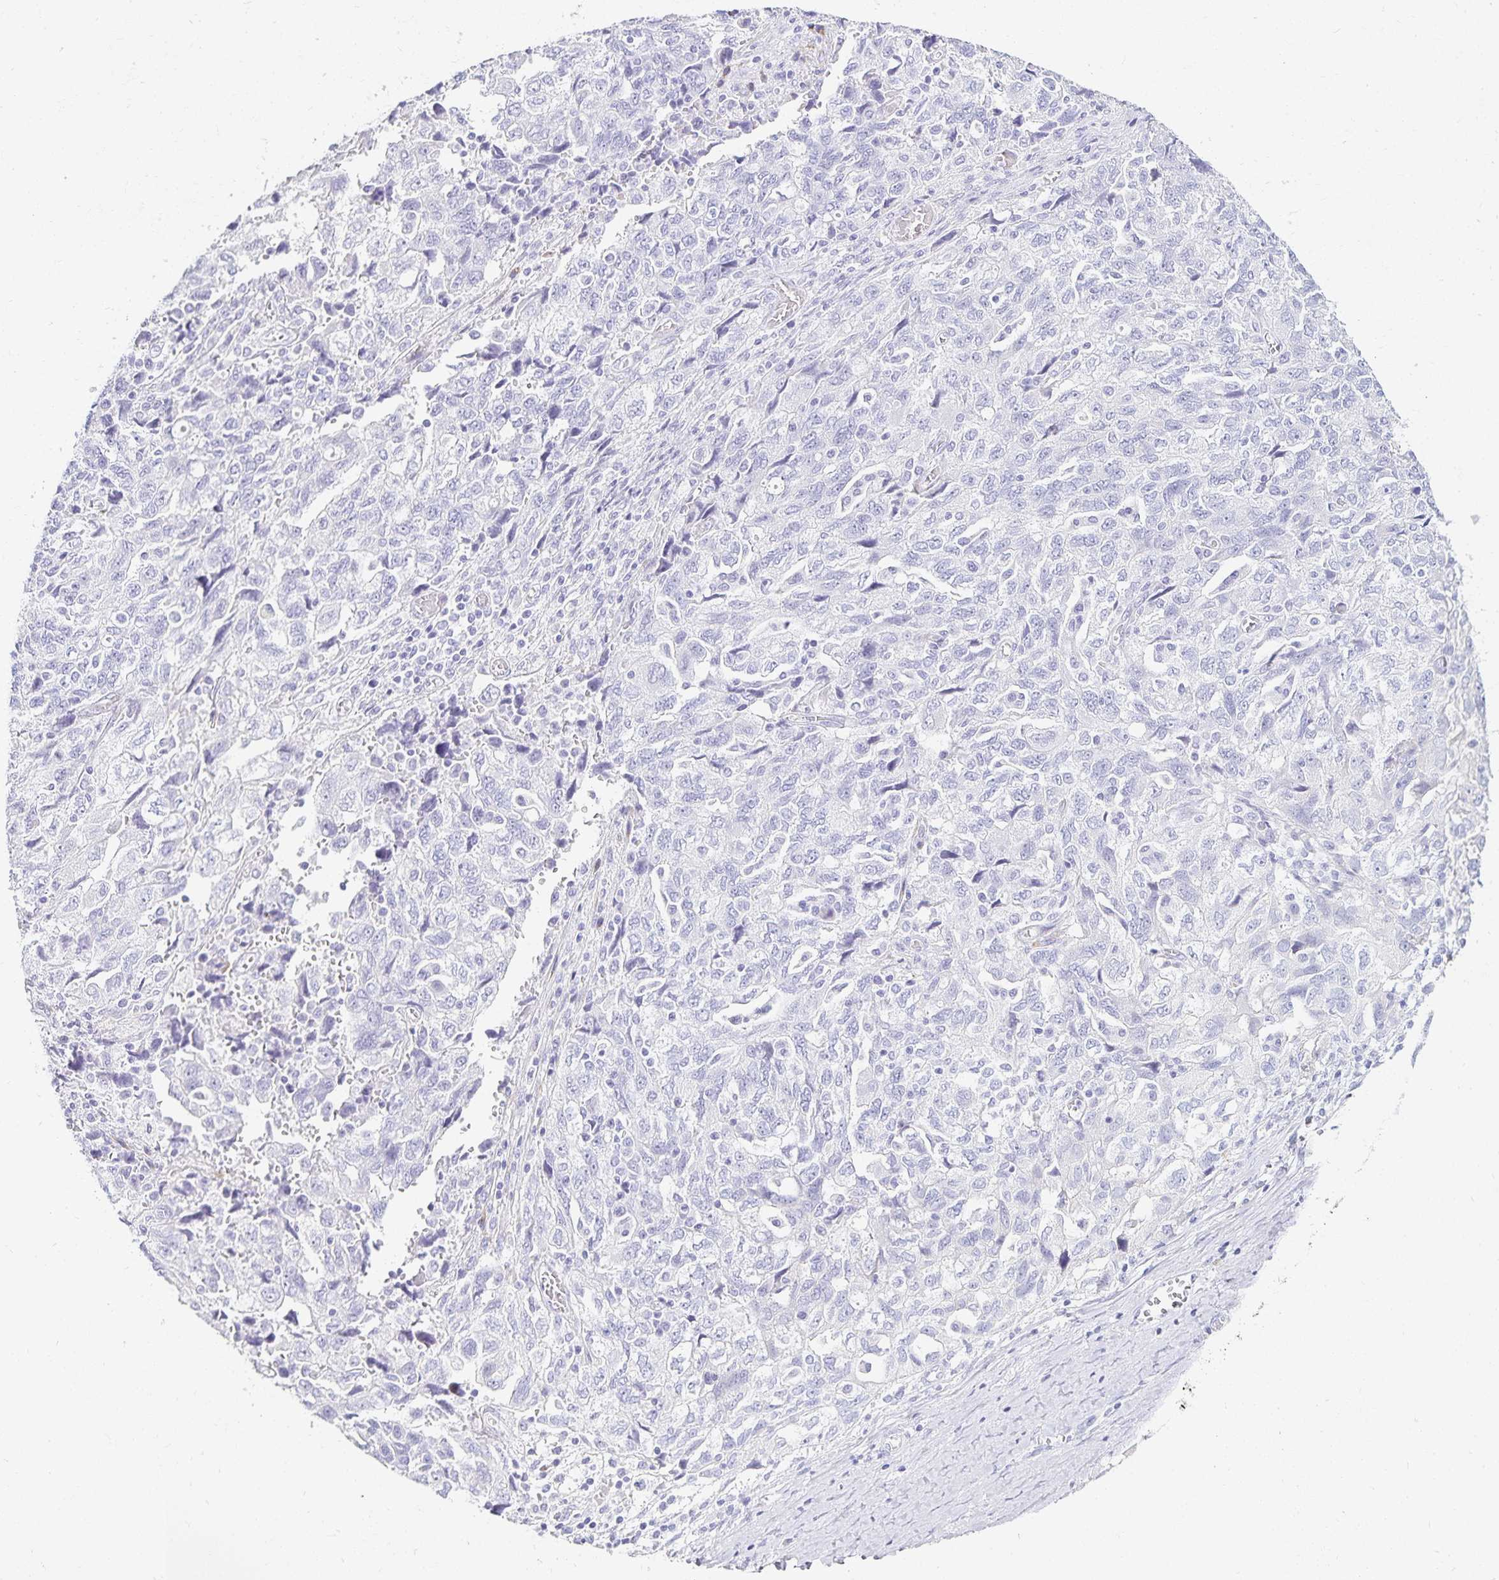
{"staining": {"intensity": "negative", "quantity": "none", "location": "none"}, "tissue": "ovarian cancer", "cell_type": "Tumor cells", "image_type": "cancer", "snomed": [{"axis": "morphology", "description": "Carcinoma, NOS"}, {"axis": "morphology", "description": "Cystadenocarcinoma, serous, NOS"}, {"axis": "topography", "description": "Ovary"}], "caption": "Tumor cells are negative for protein expression in human ovarian cancer (serous cystadenocarcinoma).", "gene": "GP2", "patient": {"sex": "female", "age": 69}}